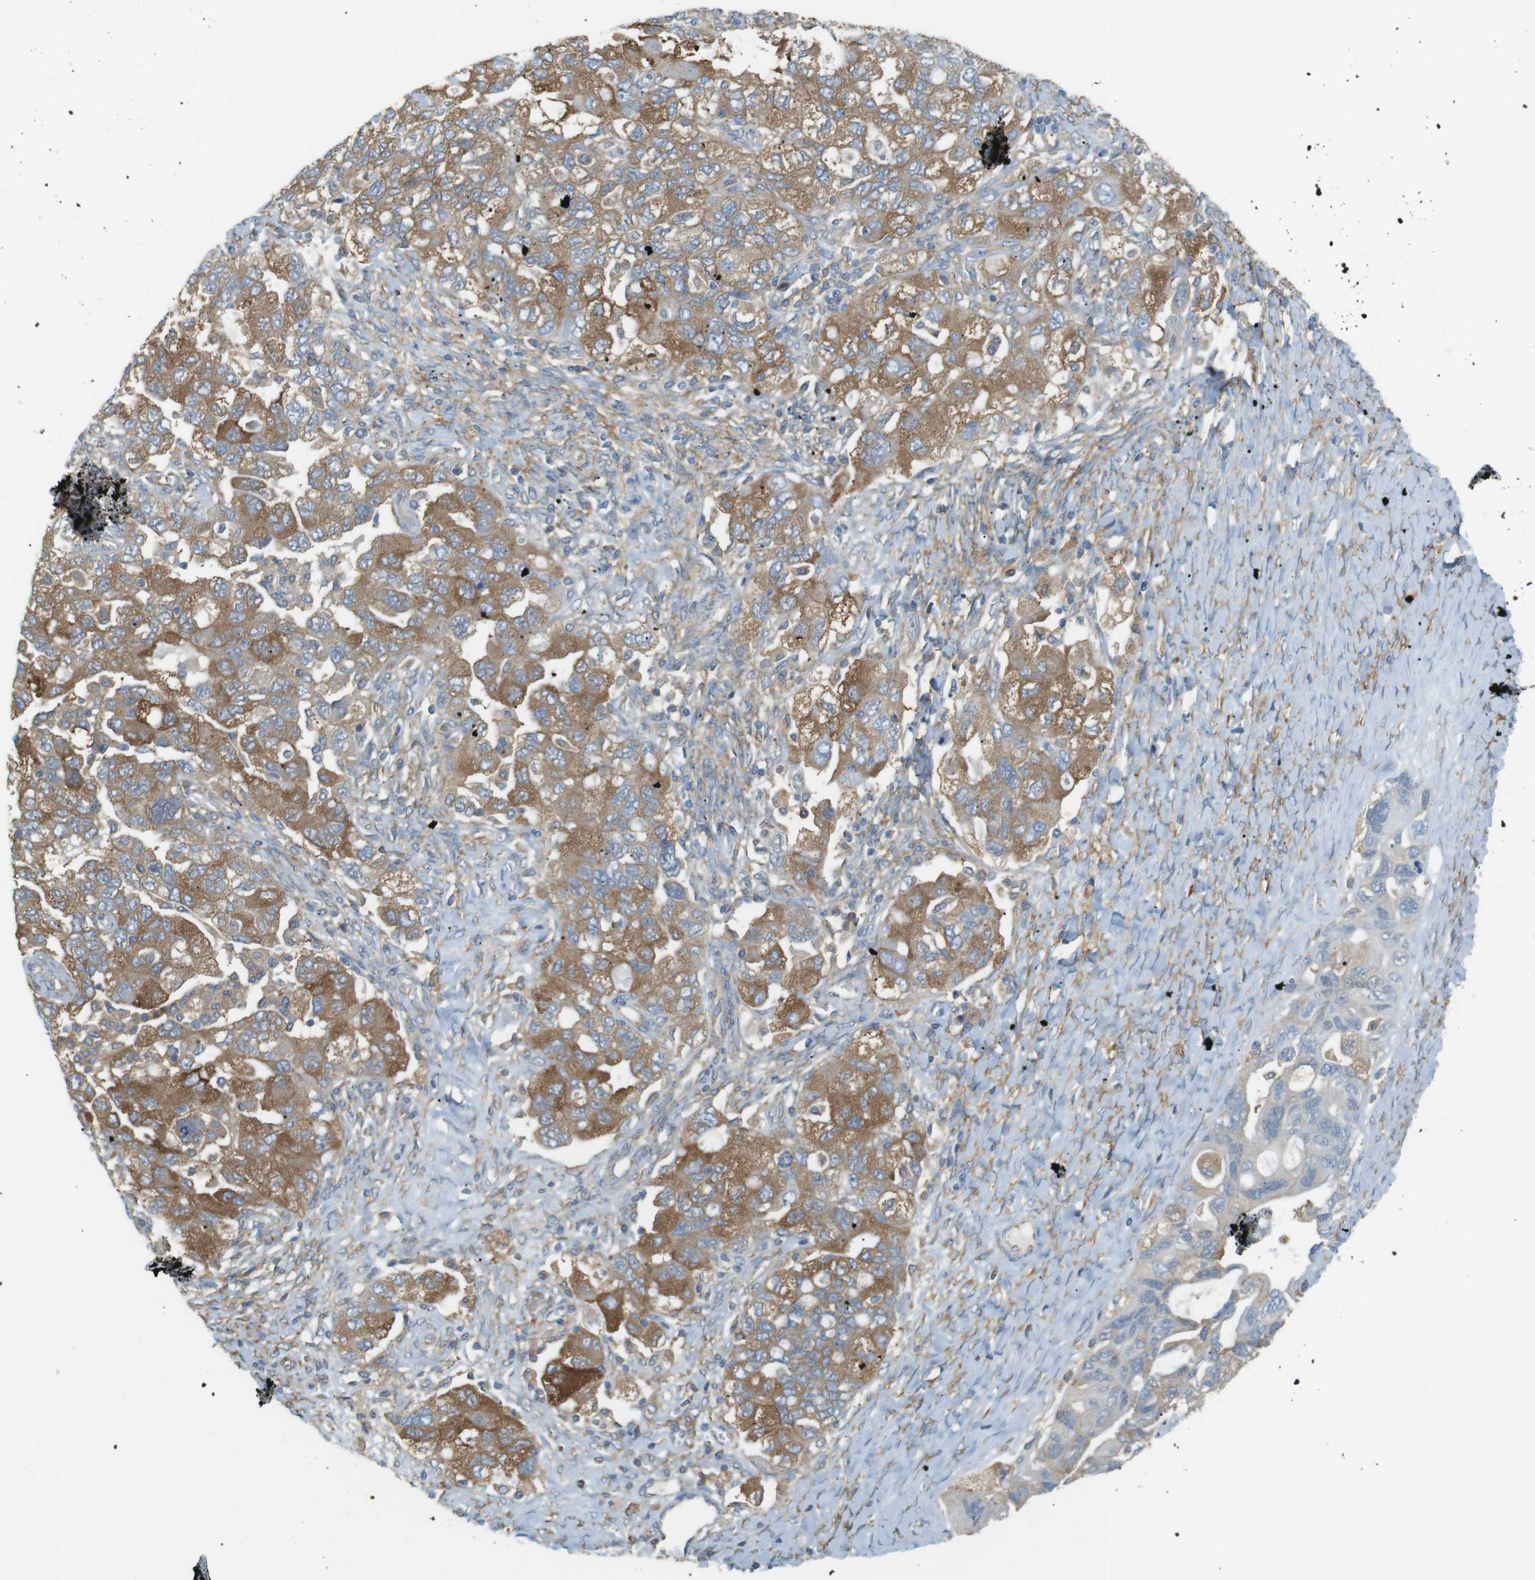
{"staining": {"intensity": "moderate", "quantity": ">75%", "location": "cytoplasmic/membranous"}, "tissue": "ovarian cancer", "cell_type": "Tumor cells", "image_type": "cancer", "snomed": [{"axis": "morphology", "description": "Carcinoma, NOS"}, {"axis": "morphology", "description": "Cystadenocarcinoma, serous, NOS"}, {"axis": "topography", "description": "Ovary"}], "caption": "Immunohistochemical staining of human ovarian cancer shows medium levels of moderate cytoplasmic/membranous protein staining in approximately >75% of tumor cells.", "gene": "PEPD", "patient": {"sex": "female", "age": 69}}